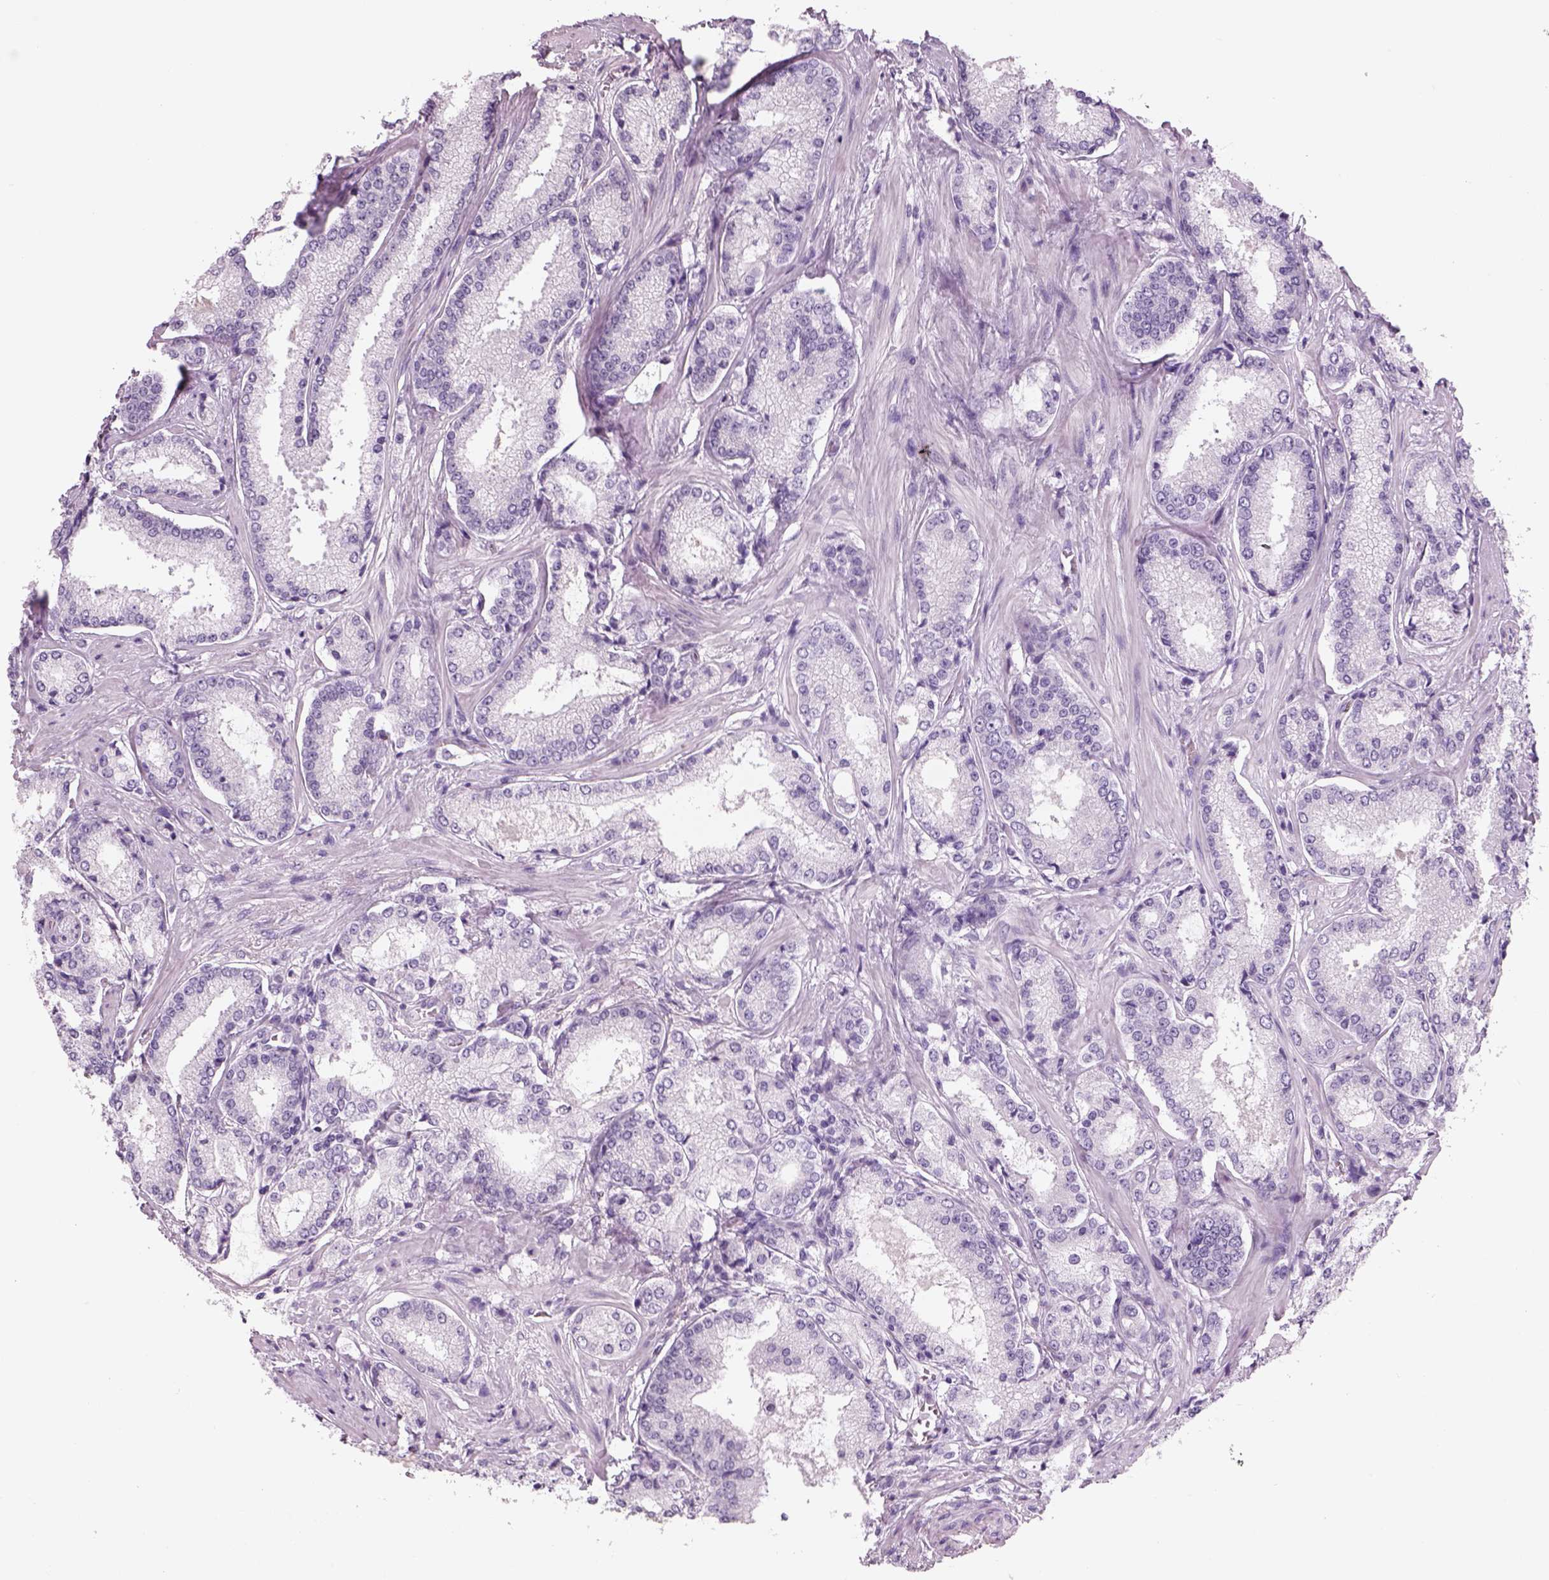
{"staining": {"intensity": "negative", "quantity": "none", "location": "none"}, "tissue": "prostate cancer", "cell_type": "Tumor cells", "image_type": "cancer", "snomed": [{"axis": "morphology", "description": "Adenocarcinoma, Low grade"}, {"axis": "topography", "description": "Prostate"}], "caption": "Prostate cancer stained for a protein using immunohistochemistry displays no expression tumor cells.", "gene": "RHO", "patient": {"sex": "male", "age": 56}}